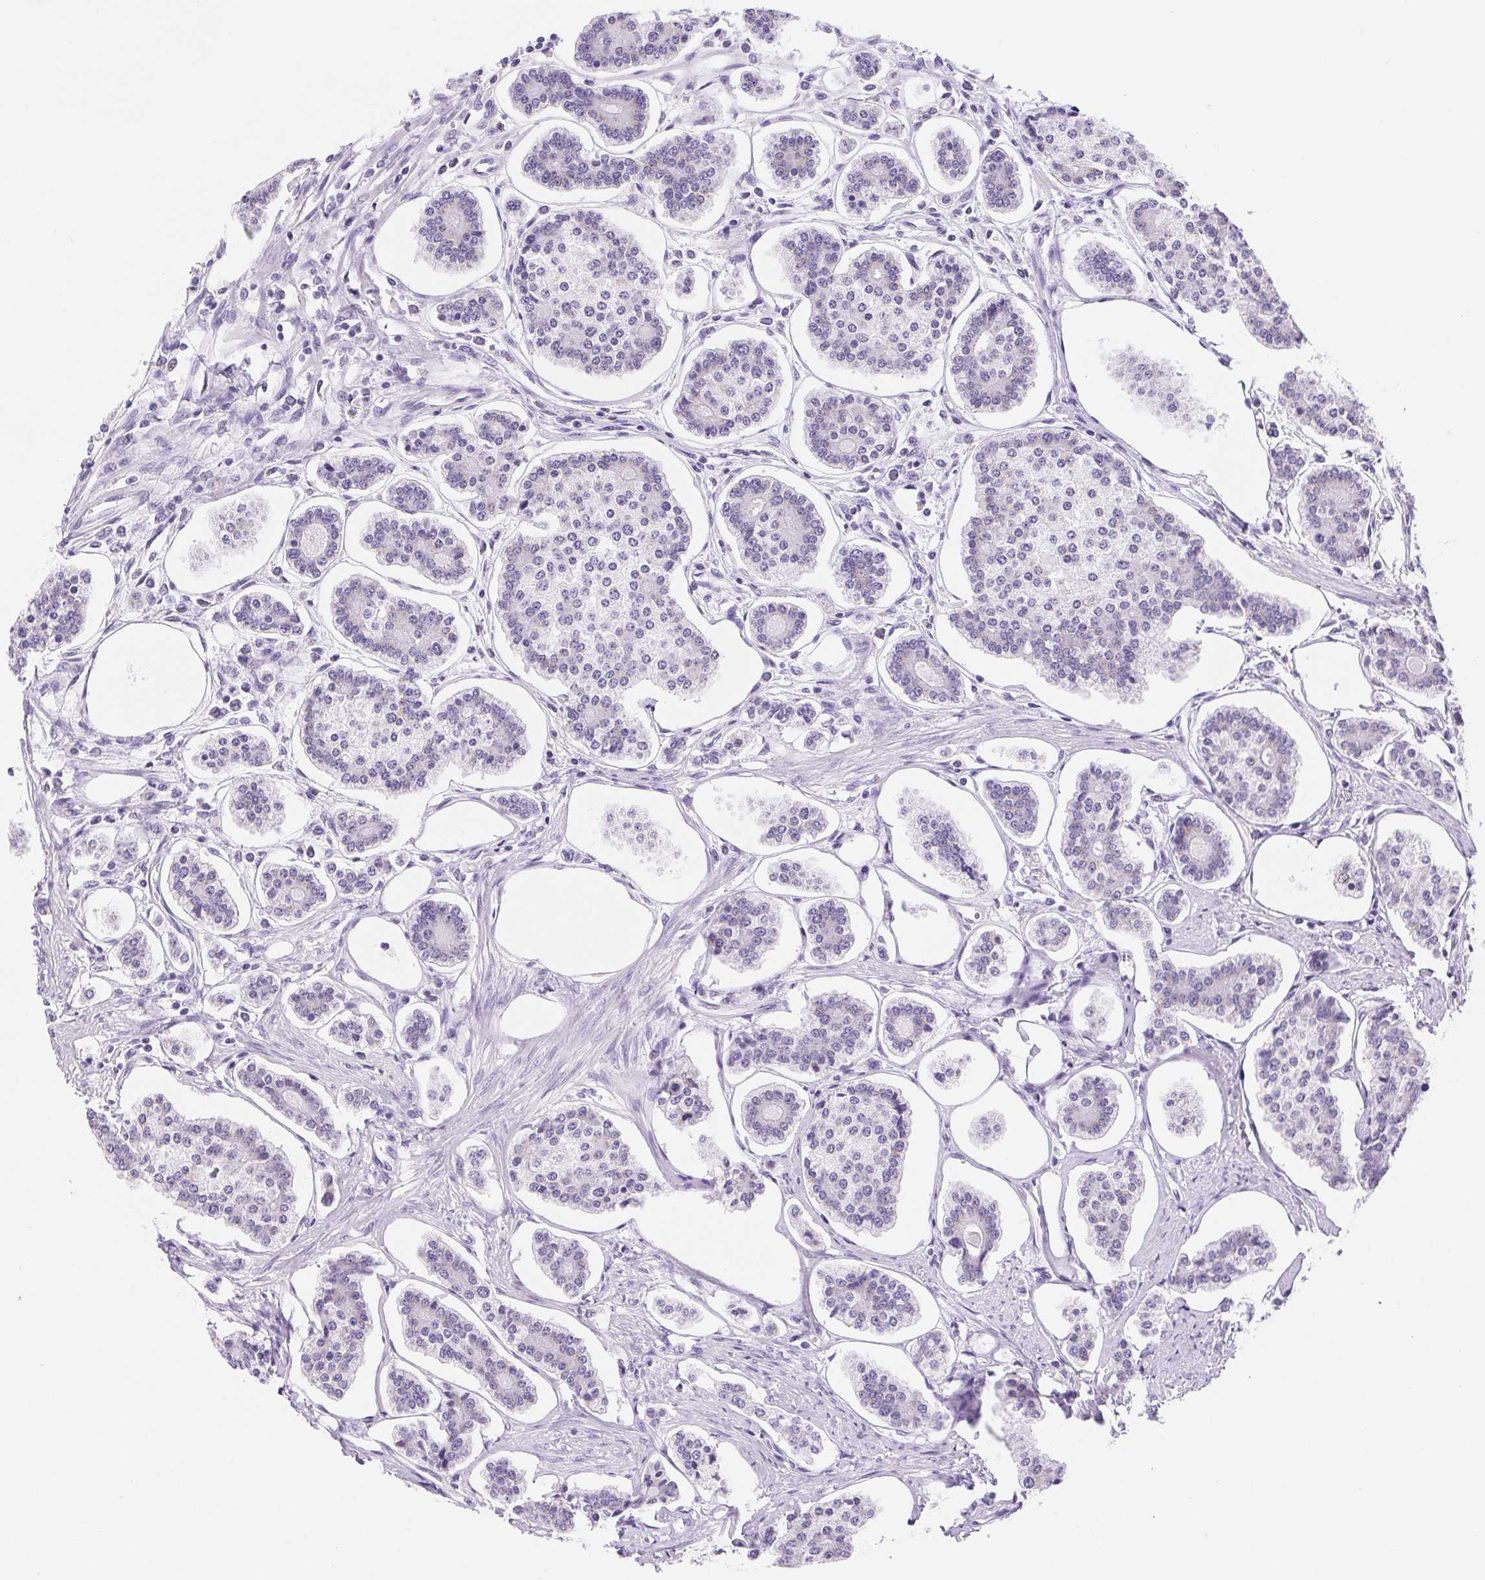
{"staining": {"intensity": "negative", "quantity": "none", "location": "none"}, "tissue": "carcinoid", "cell_type": "Tumor cells", "image_type": "cancer", "snomed": [{"axis": "morphology", "description": "Carcinoid, malignant, NOS"}, {"axis": "topography", "description": "Small intestine"}], "caption": "This is an IHC photomicrograph of human carcinoid. There is no positivity in tumor cells.", "gene": "SERPINB3", "patient": {"sex": "female", "age": 65}}